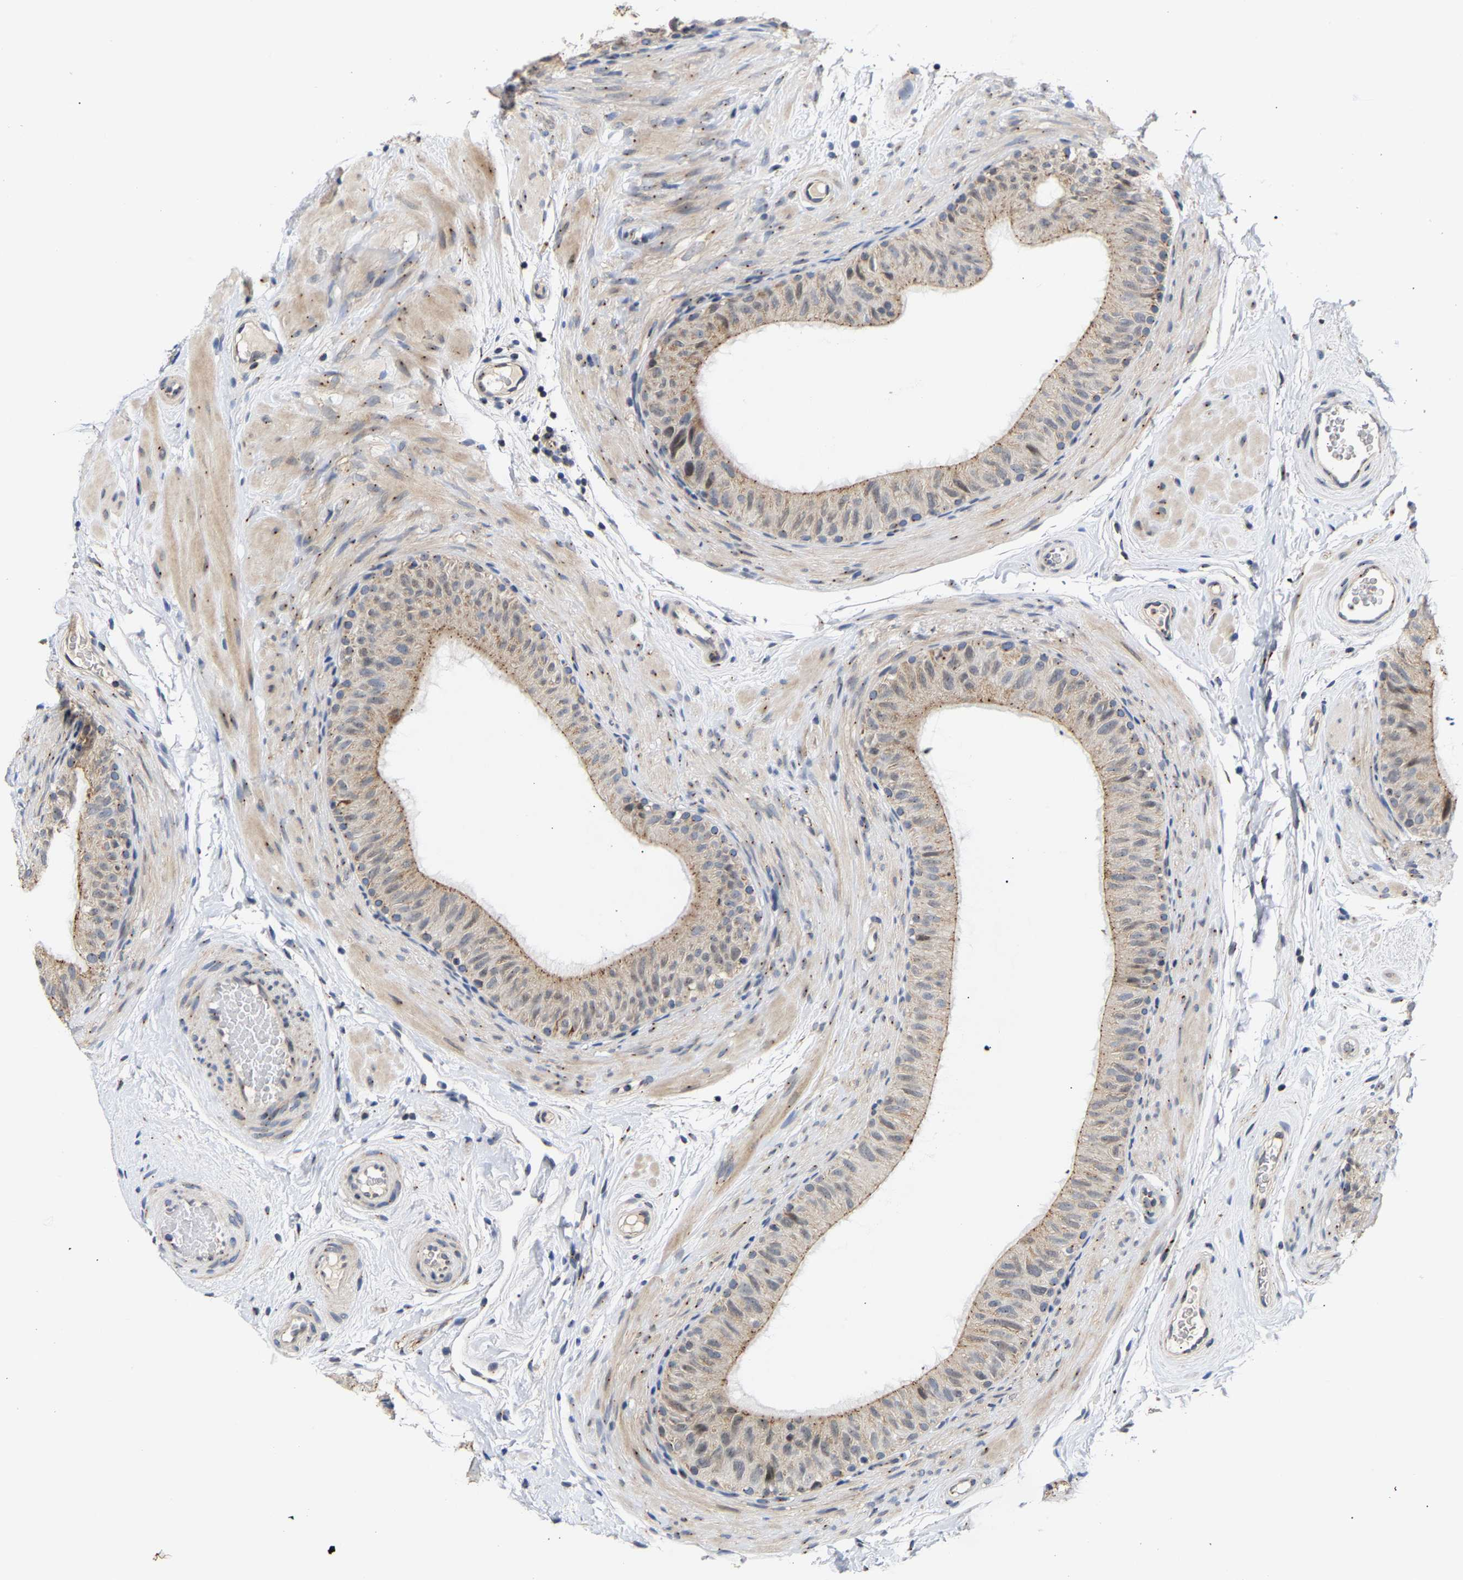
{"staining": {"intensity": "moderate", "quantity": ">75%", "location": "cytoplasmic/membranous"}, "tissue": "epididymis", "cell_type": "Glandular cells", "image_type": "normal", "snomed": [{"axis": "morphology", "description": "Normal tissue, NOS"}, {"axis": "topography", "description": "Epididymis"}], "caption": "Epididymis was stained to show a protein in brown. There is medium levels of moderate cytoplasmic/membranous staining in approximately >75% of glandular cells. (Stains: DAB in brown, nuclei in blue, Microscopy: brightfield microscopy at high magnification).", "gene": "PCNT", "patient": {"sex": "male", "age": 34}}